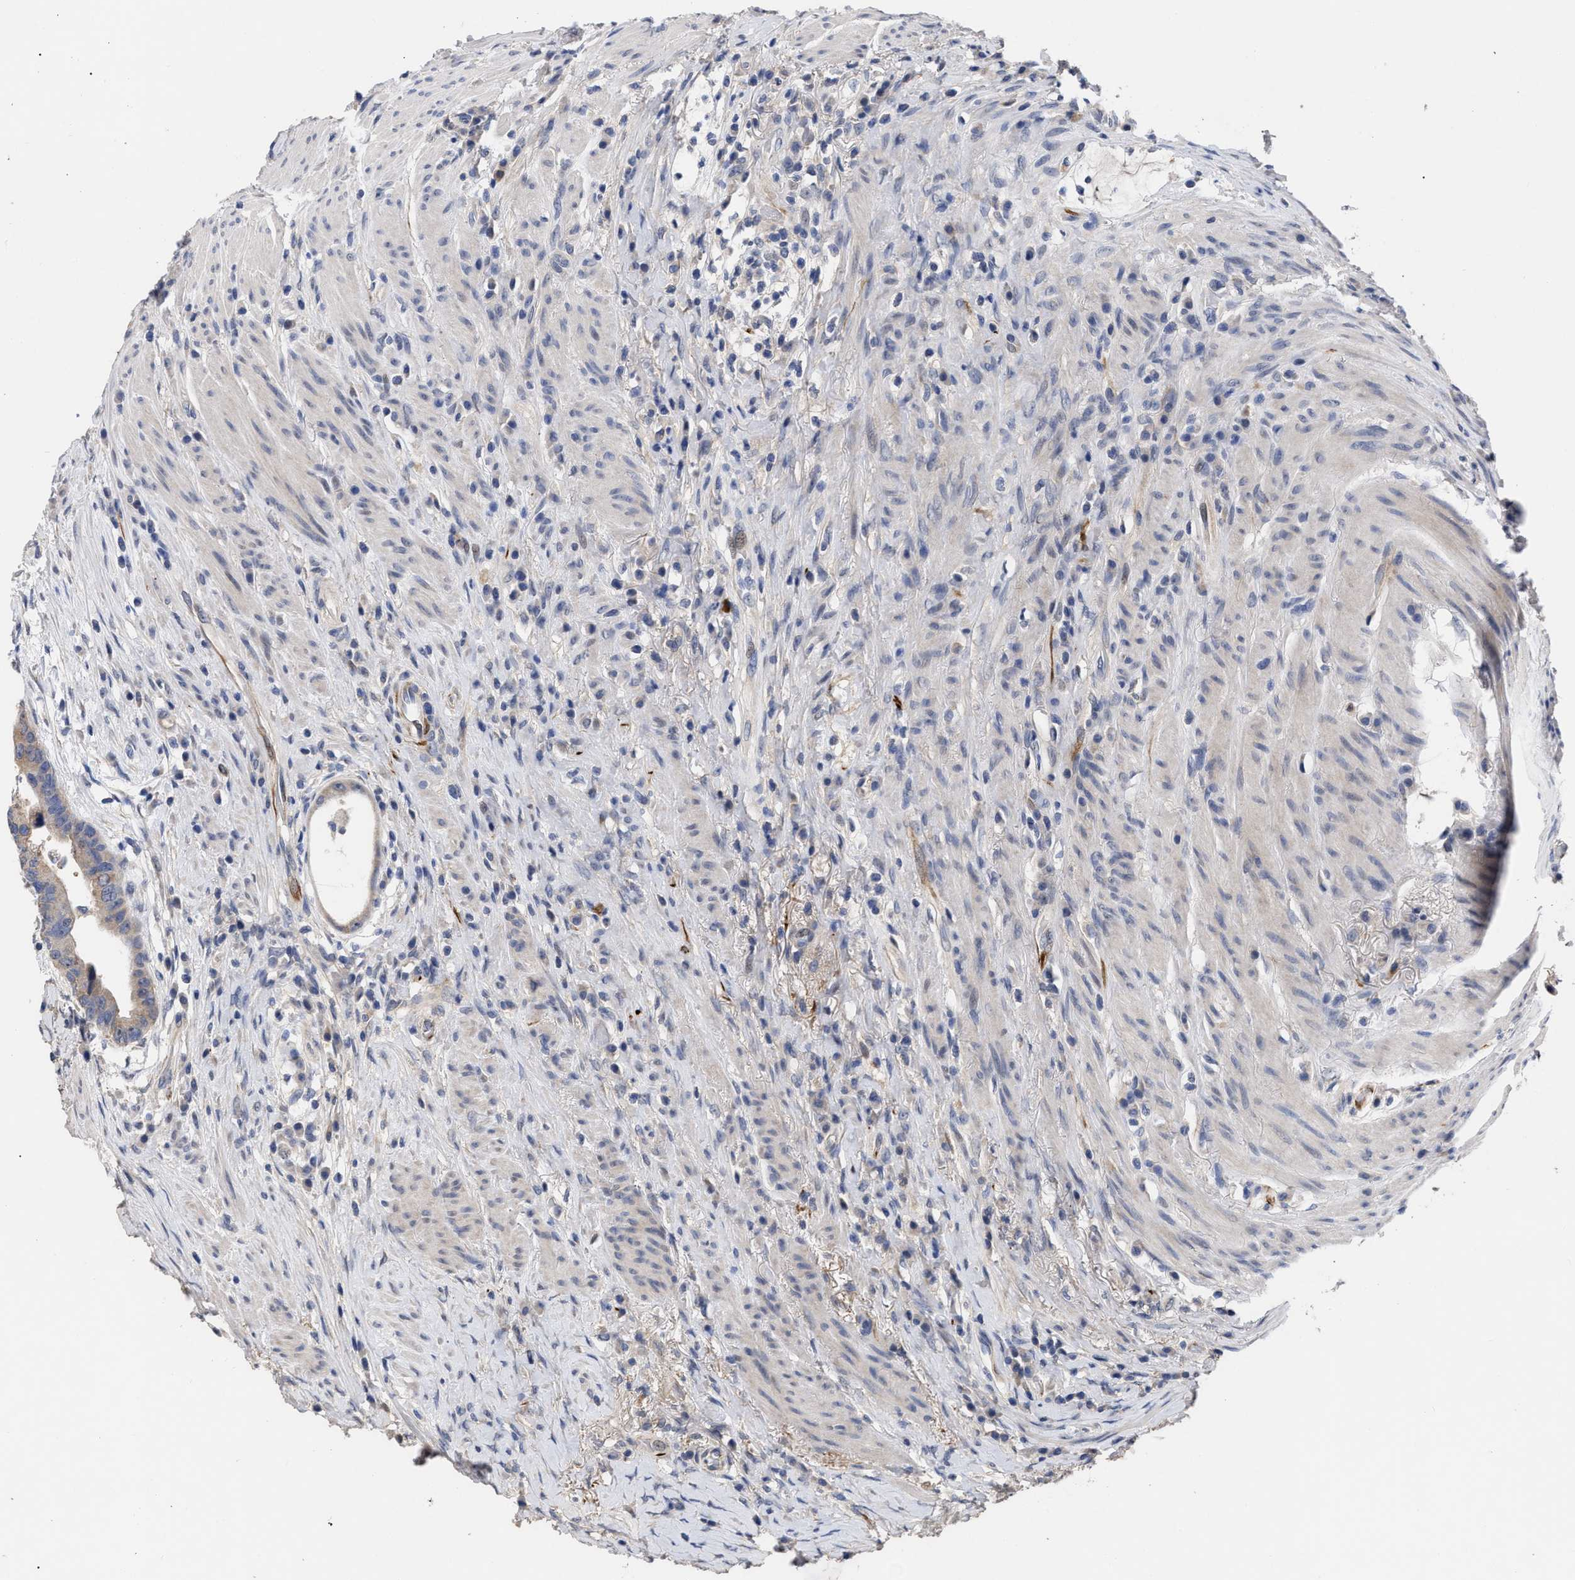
{"staining": {"intensity": "weak", "quantity": "25%-75%", "location": "cytoplasmic/membranous"}, "tissue": "colorectal cancer", "cell_type": "Tumor cells", "image_type": "cancer", "snomed": [{"axis": "morphology", "description": "Adenocarcinoma, NOS"}, {"axis": "topography", "description": "Rectum"}], "caption": "Colorectal cancer stained with a protein marker displays weak staining in tumor cells.", "gene": "CCN5", "patient": {"sex": "female", "age": 89}}